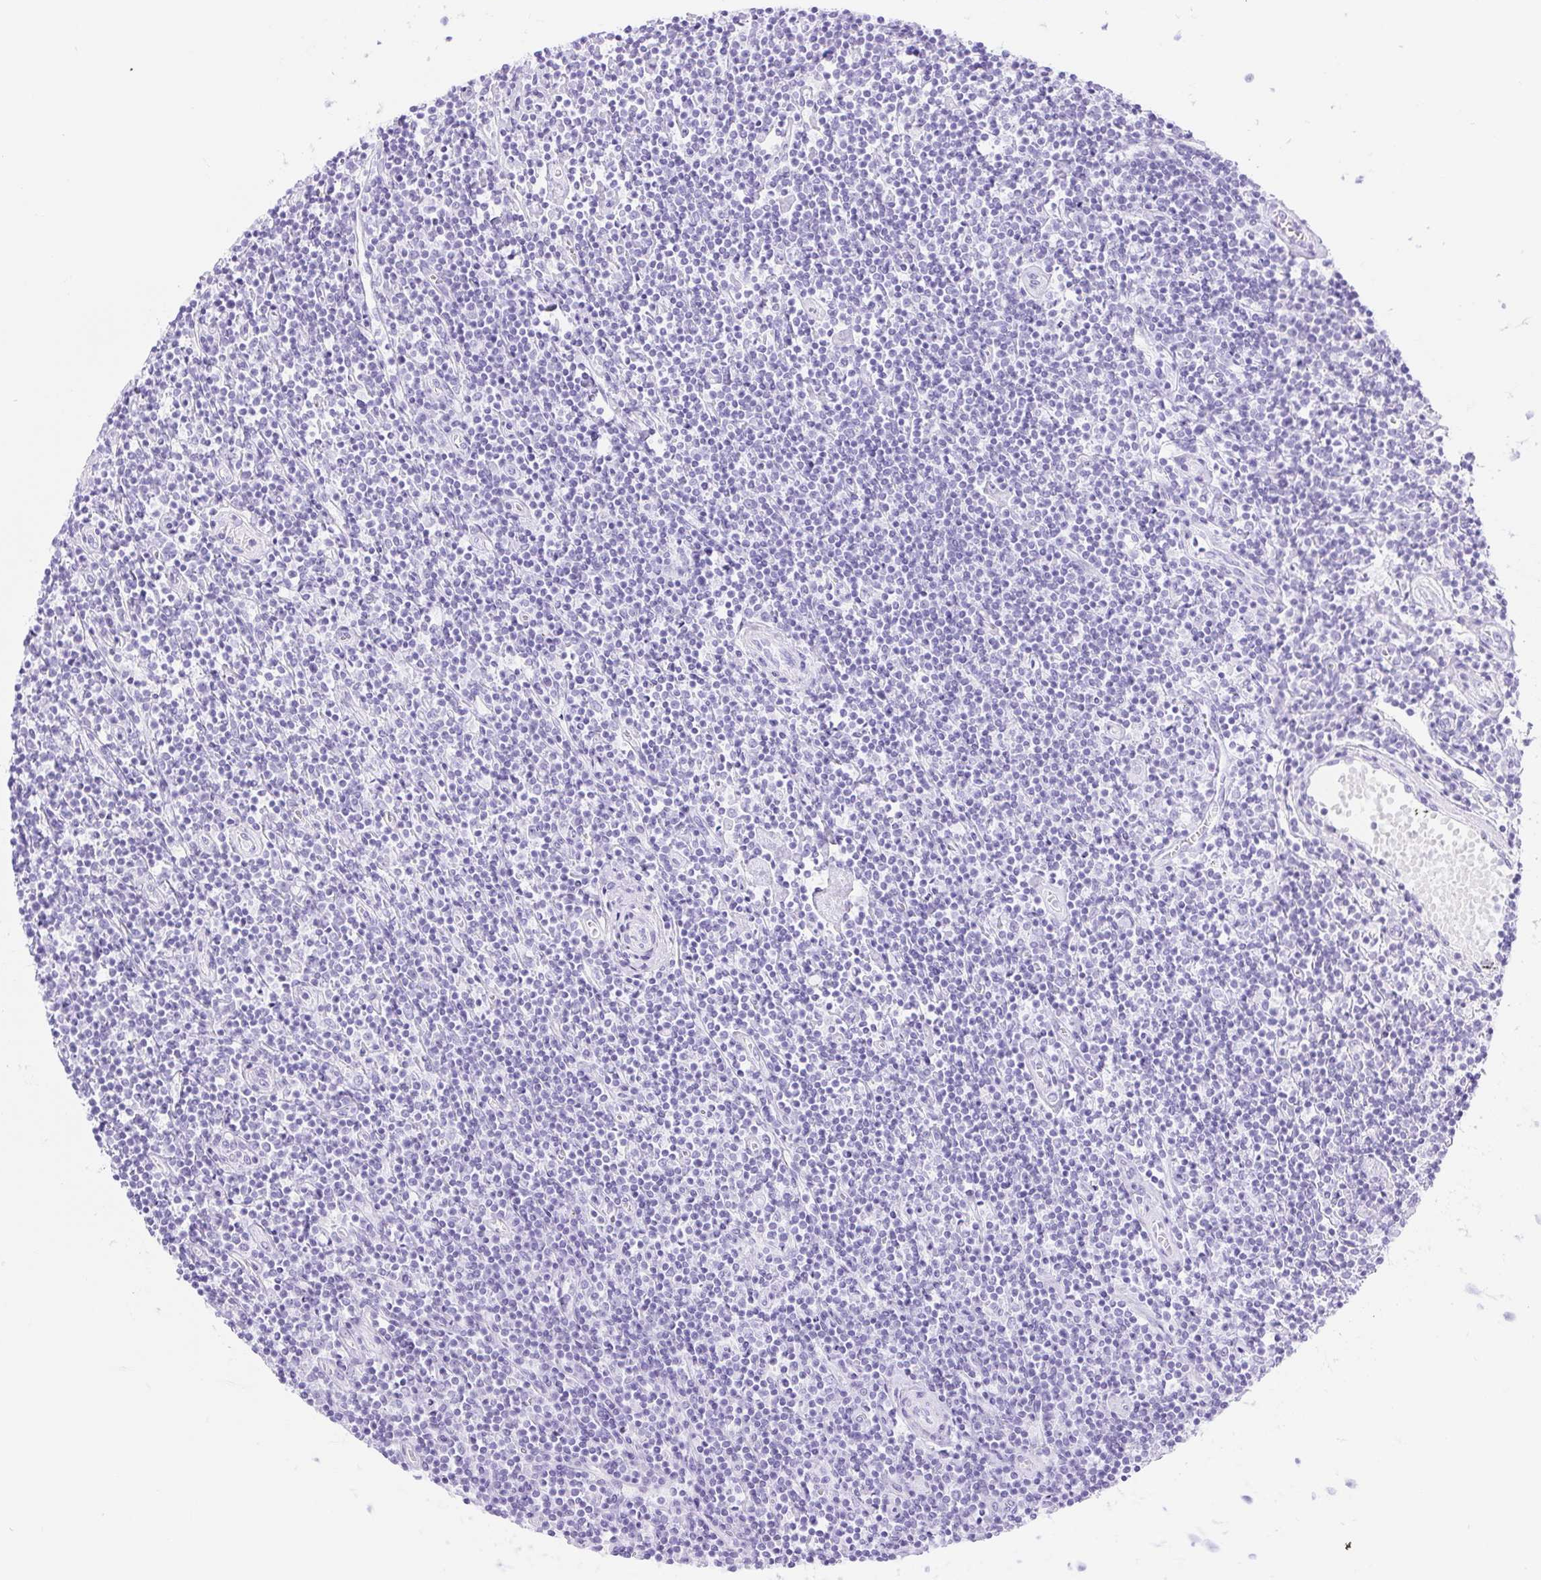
{"staining": {"intensity": "negative", "quantity": "none", "location": "none"}, "tissue": "lymphoma", "cell_type": "Tumor cells", "image_type": "cancer", "snomed": [{"axis": "morphology", "description": "Hodgkin's disease, NOS"}, {"axis": "topography", "description": "Lymph node"}], "caption": "Immunohistochemistry (IHC) histopathology image of neoplastic tissue: human lymphoma stained with DAB shows no significant protein staining in tumor cells. Brightfield microscopy of IHC stained with DAB (3,3'-diaminobenzidine) (brown) and hematoxylin (blue), captured at high magnification.", "gene": "DDX17", "patient": {"sex": "male", "age": 40}}